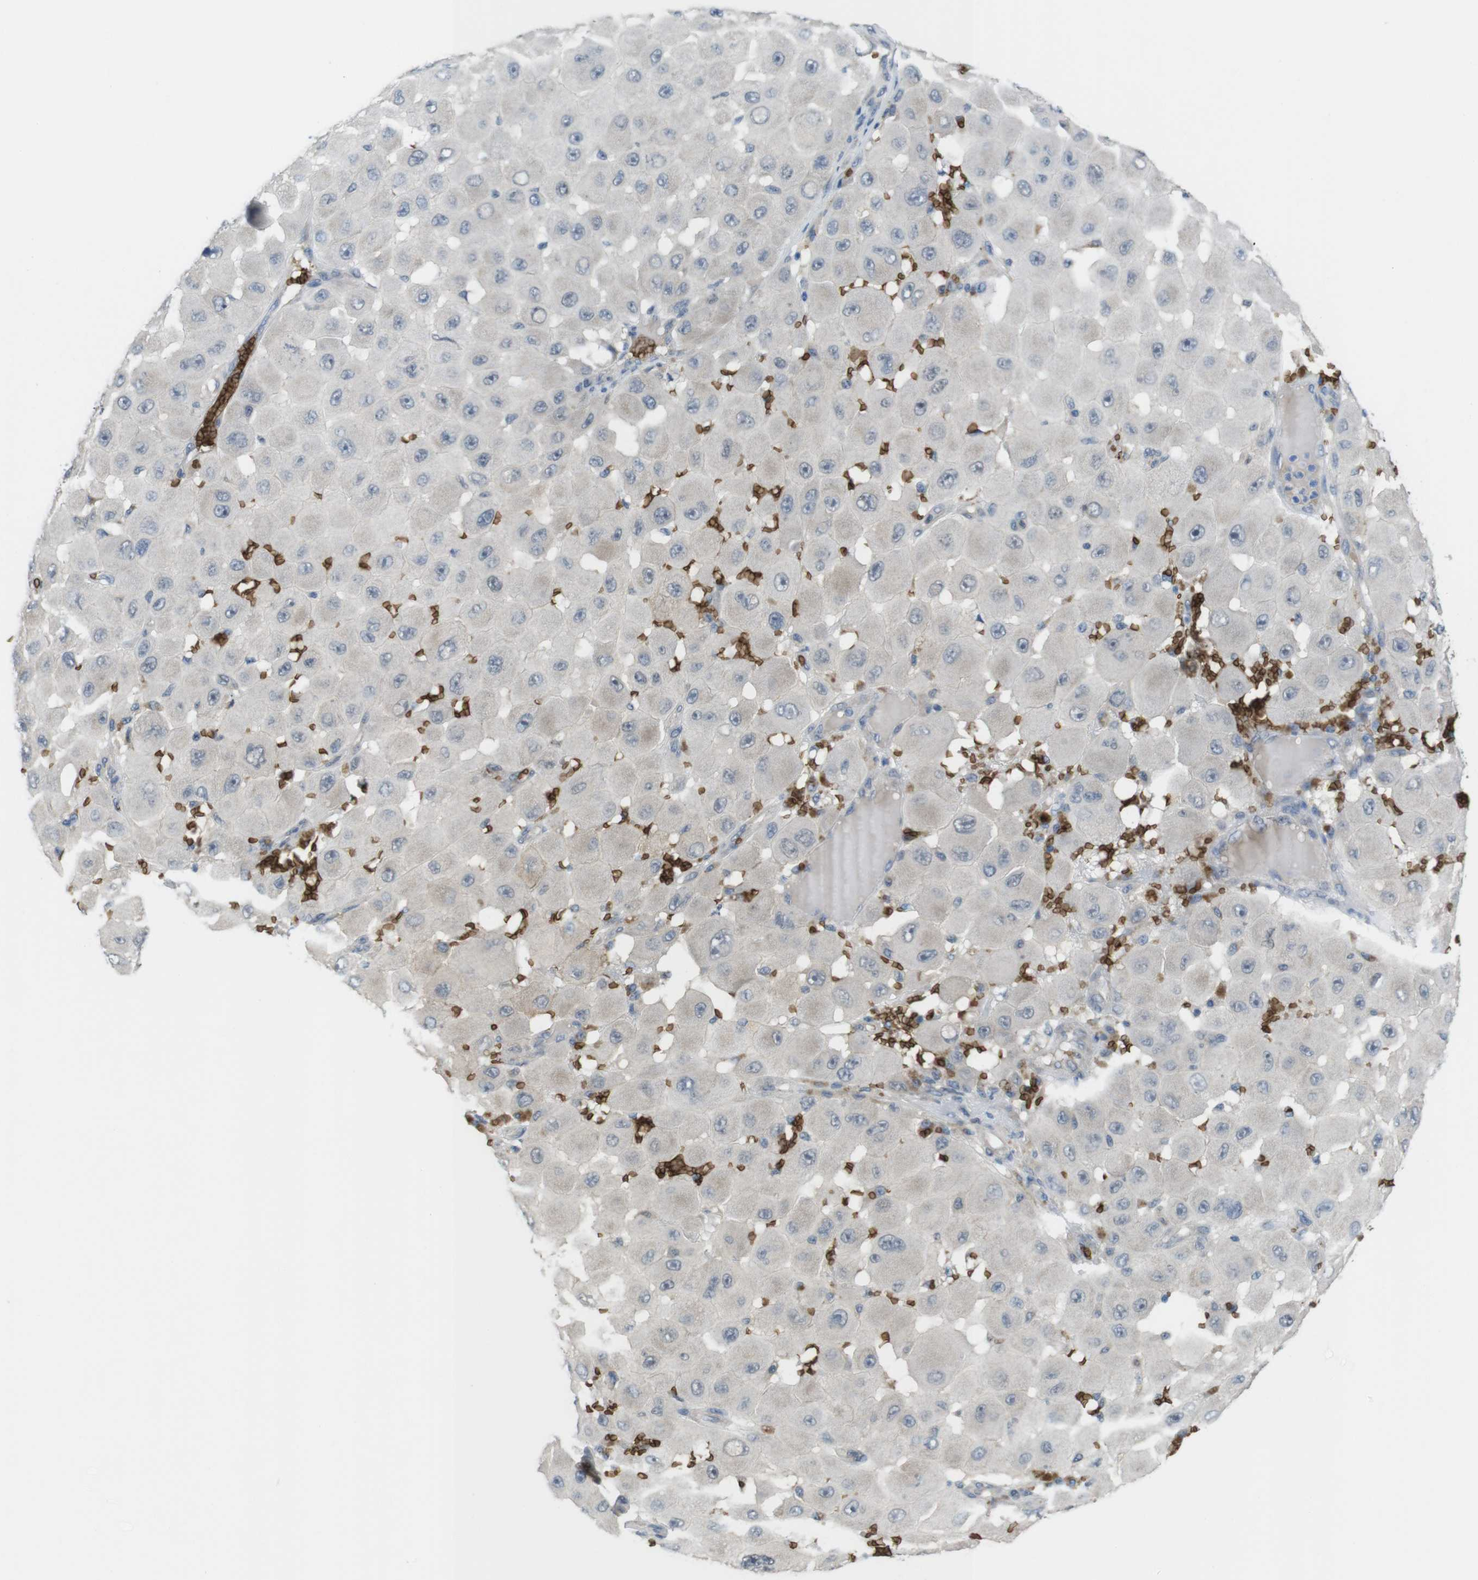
{"staining": {"intensity": "negative", "quantity": "none", "location": "none"}, "tissue": "melanoma", "cell_type": "Tumor cells", "image_type": "cancer", "snomed": [{"axis": "morphology", "description": "Malignant melanoma, NOS"}, {"axis": "topography", "description": "Skin"}], "caption": "Immunohistochemistry histopathology image of human malignant melanoma stained for a protein (brown), which shows no staining in tumor cells.", "gene": "GYPA", "patient": {"sex": "female", "age": 81}}